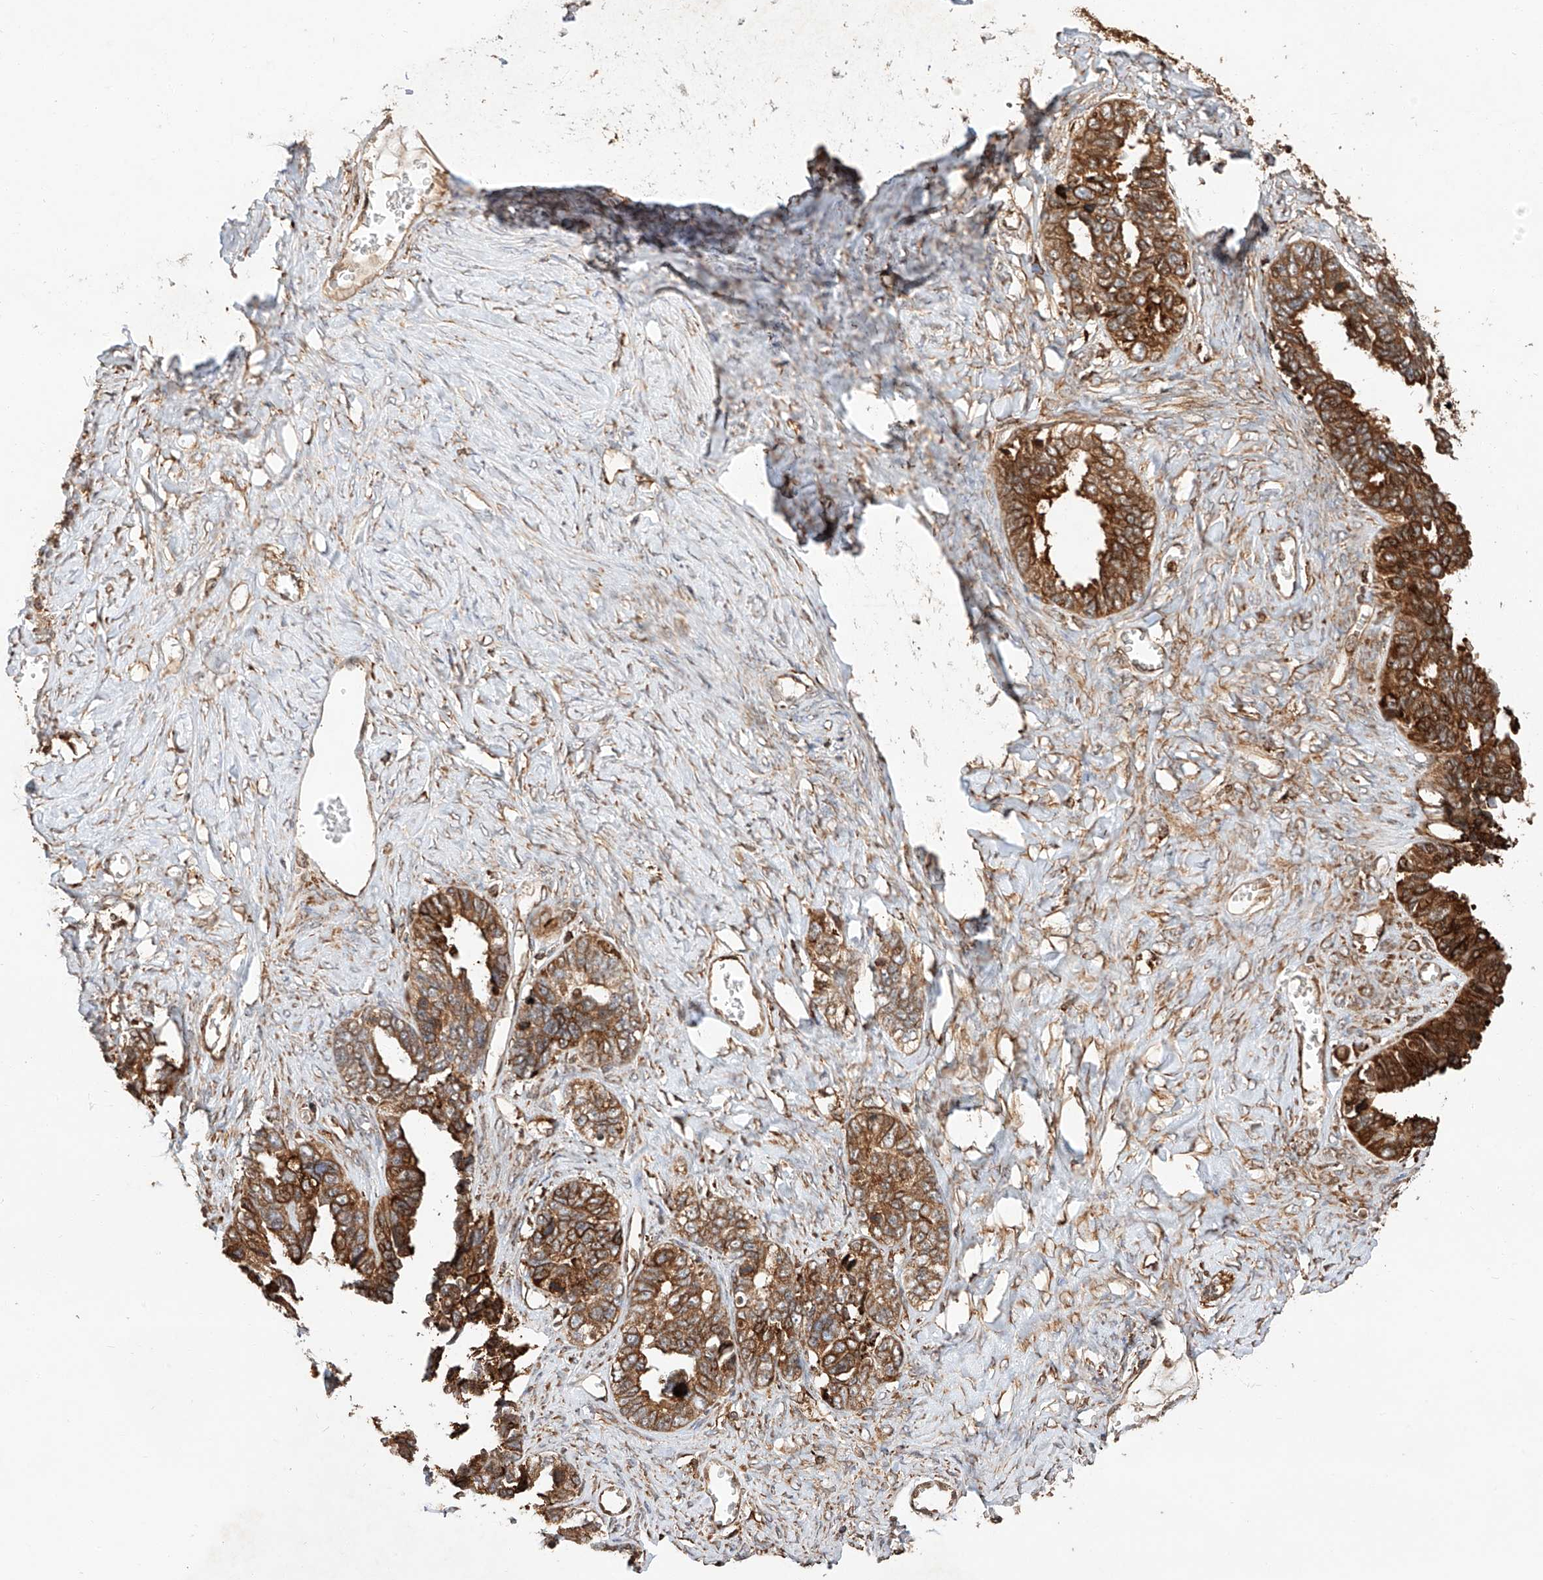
{"staining": {"intensity": "strong", "quantity": ">75%", "location": "cytoplasmic/membranous"}, "tissue": "ovarian cancer", "cell_type": "Tumor cells", "image_type": "cancer", "snomed": [{"axis": "morphology", "description": "Cystadenocarcinoma, serous, NOS"}, {"axis": "topography", "description": "Ovary"}], "caption": "A micrograph of serous cystadenocarcinoma (ovarian) stained for a protein reveals strong cytoplasmic/membranous brown staining in tumor cells.", "gene": "ZNF84", "patient": {"sex": "female", "age": 79}}